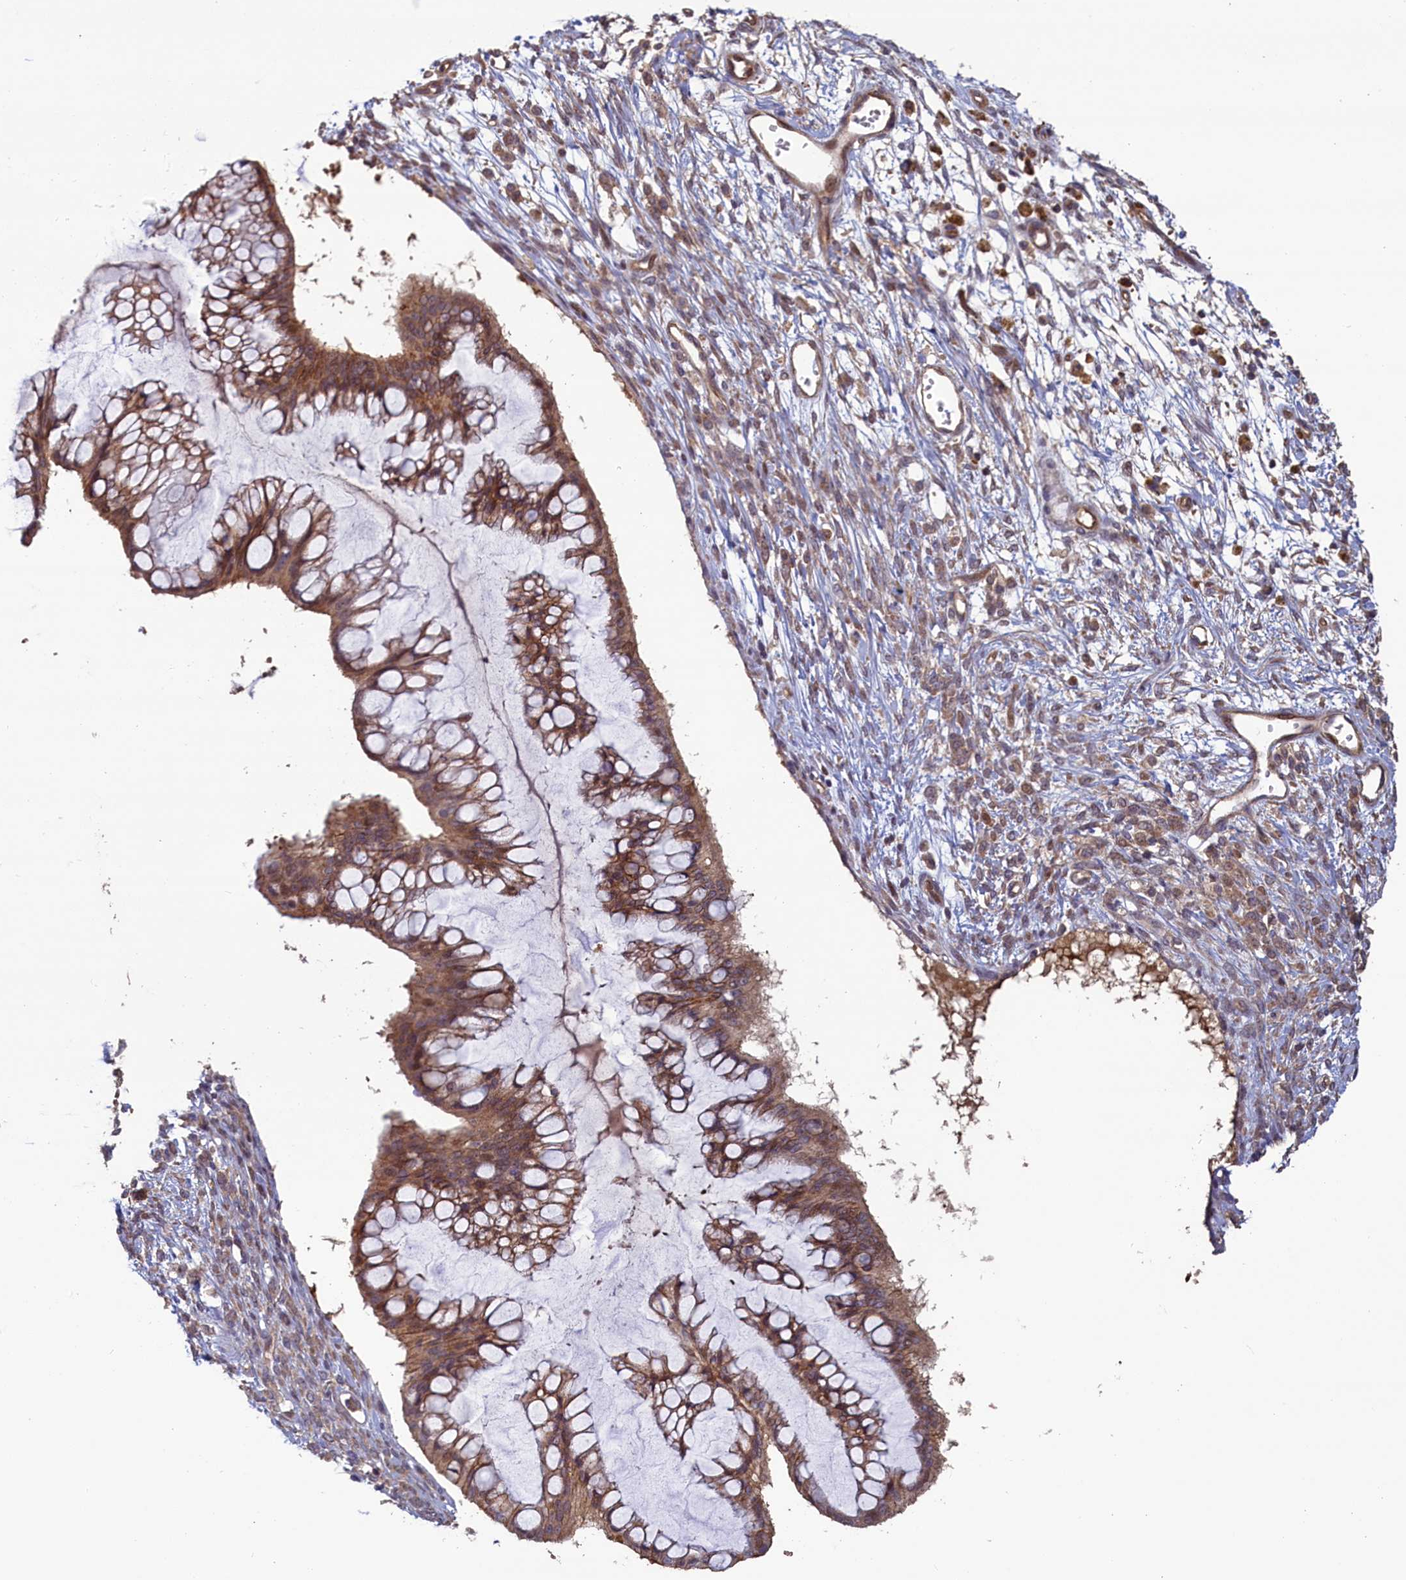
{"staining": {"intensity": "moderate", "quantity": ">75%", "location": "cytoplasmic/membranous,nuclear"}, "tissue": "ovarian cancer", "cell_type": "Tumor cells", "image_type": "cancer", "snomed": [{"axis": "morphology", "description": "Cystadenocarcinoma, mucinous, NOS"}, {"axis": "topography", "description": "Ovary"}], "caption": "Immunohistochemical staining of human ovarian cancer (mucinous cystadenocarcinoma) reveals moderate cytoplasmic/membranous and nuclear protein staining in approximately >75% of tumor cells.", "gene": "CIAO2B", "patient": {"sex": "female", "age": 73}}